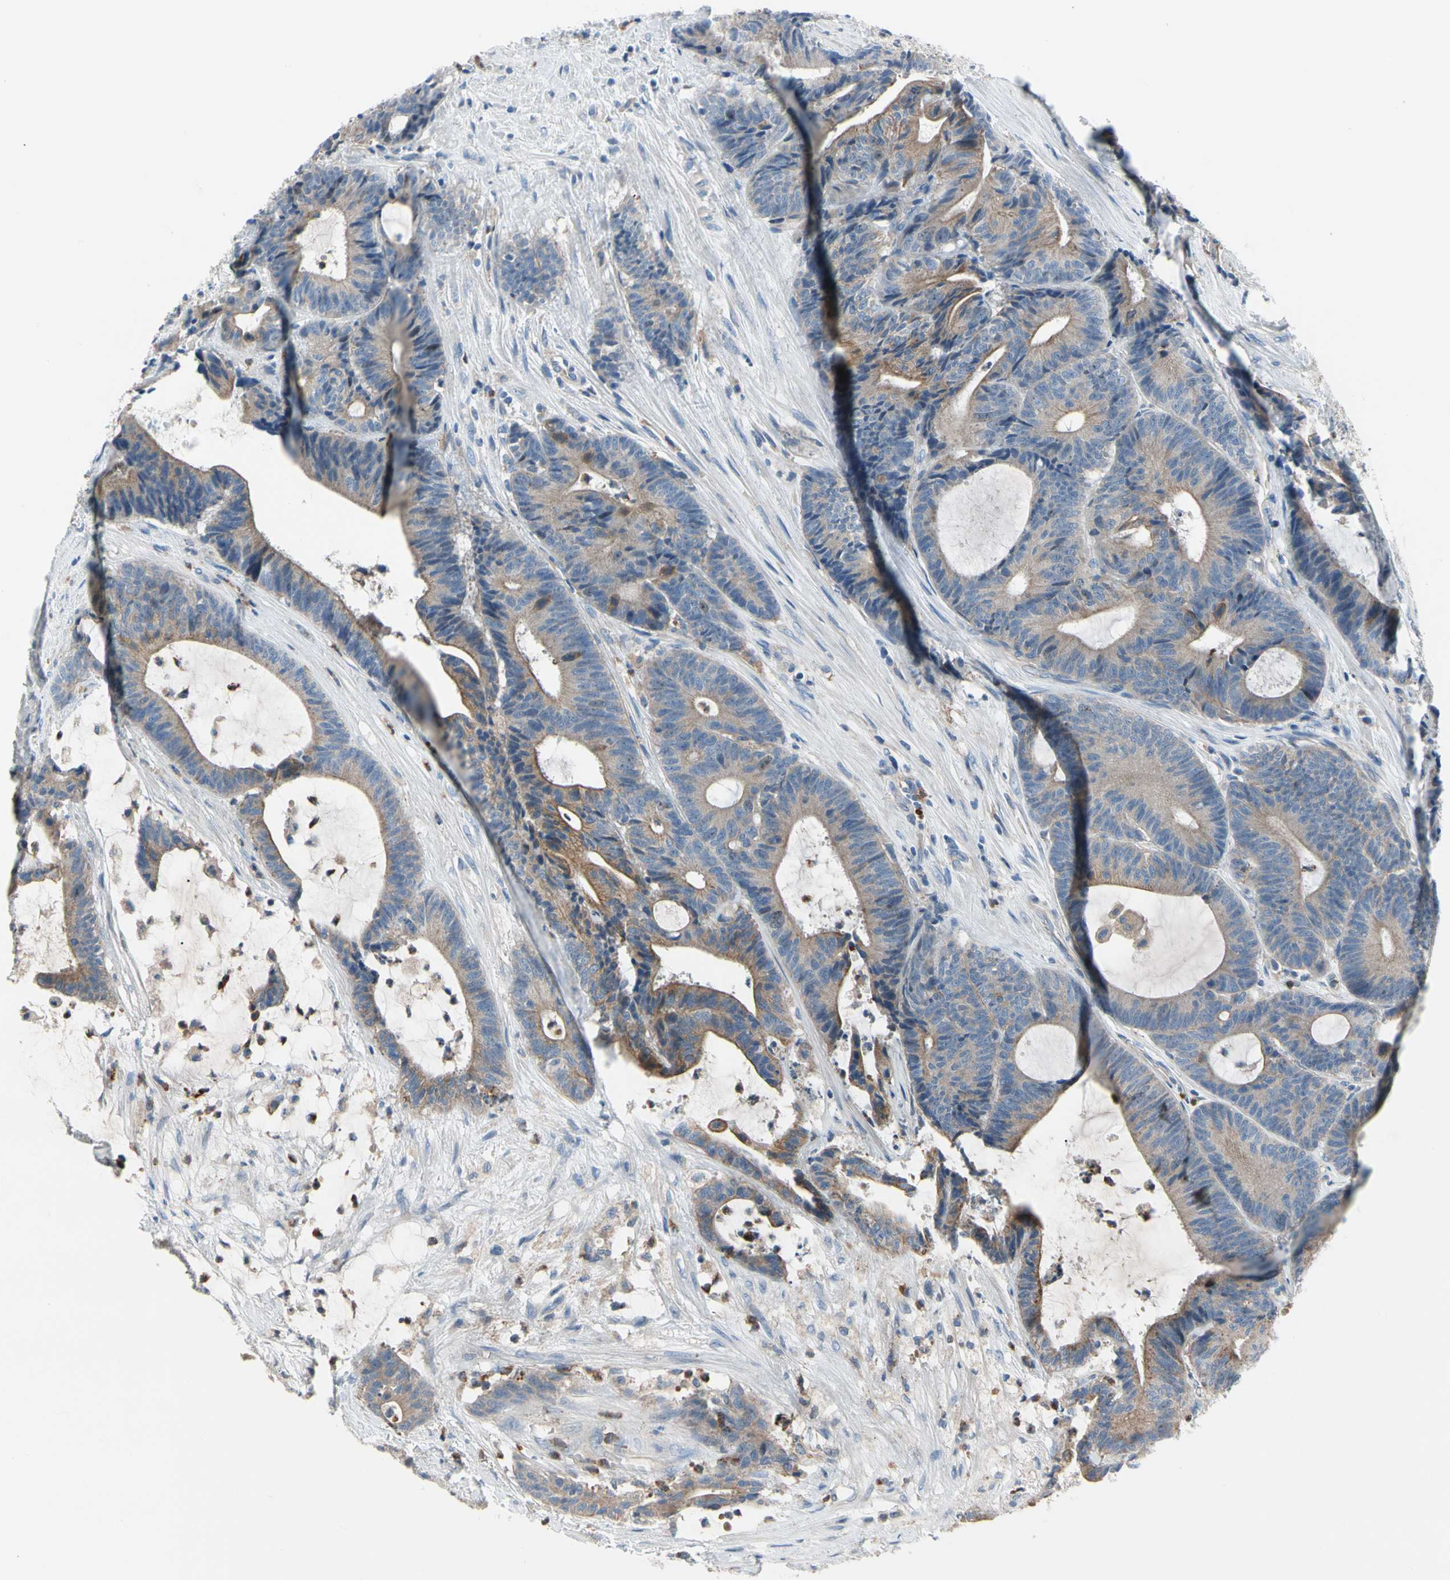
{"staining": {"intensity": "moderate", "quantity": ">75%", "location": "cytoplasmic/membranous"}, "tissue": "colorectal cancer", "cell_type": "Tumor cells", "image_type": "cancer", "snomed": [{"axis": "morphology", "description": "Adenocarcinoma, NOS"}, {"axis": "topography", "description": "Colon"}], "caption": "Immunohistochemical staining of human adenocarcinoma (colorectal) reveals medium levels of moderate cytoplasmic/membranous positivity in approximately >75% of tumor cells. The protein of interest is stained brown, and the nuclei are stained in blue (DAB IHC with brightfield microscopy, high magnification).", "gene": "HJURP", "patient": {"sex": "female", "age": 84}}